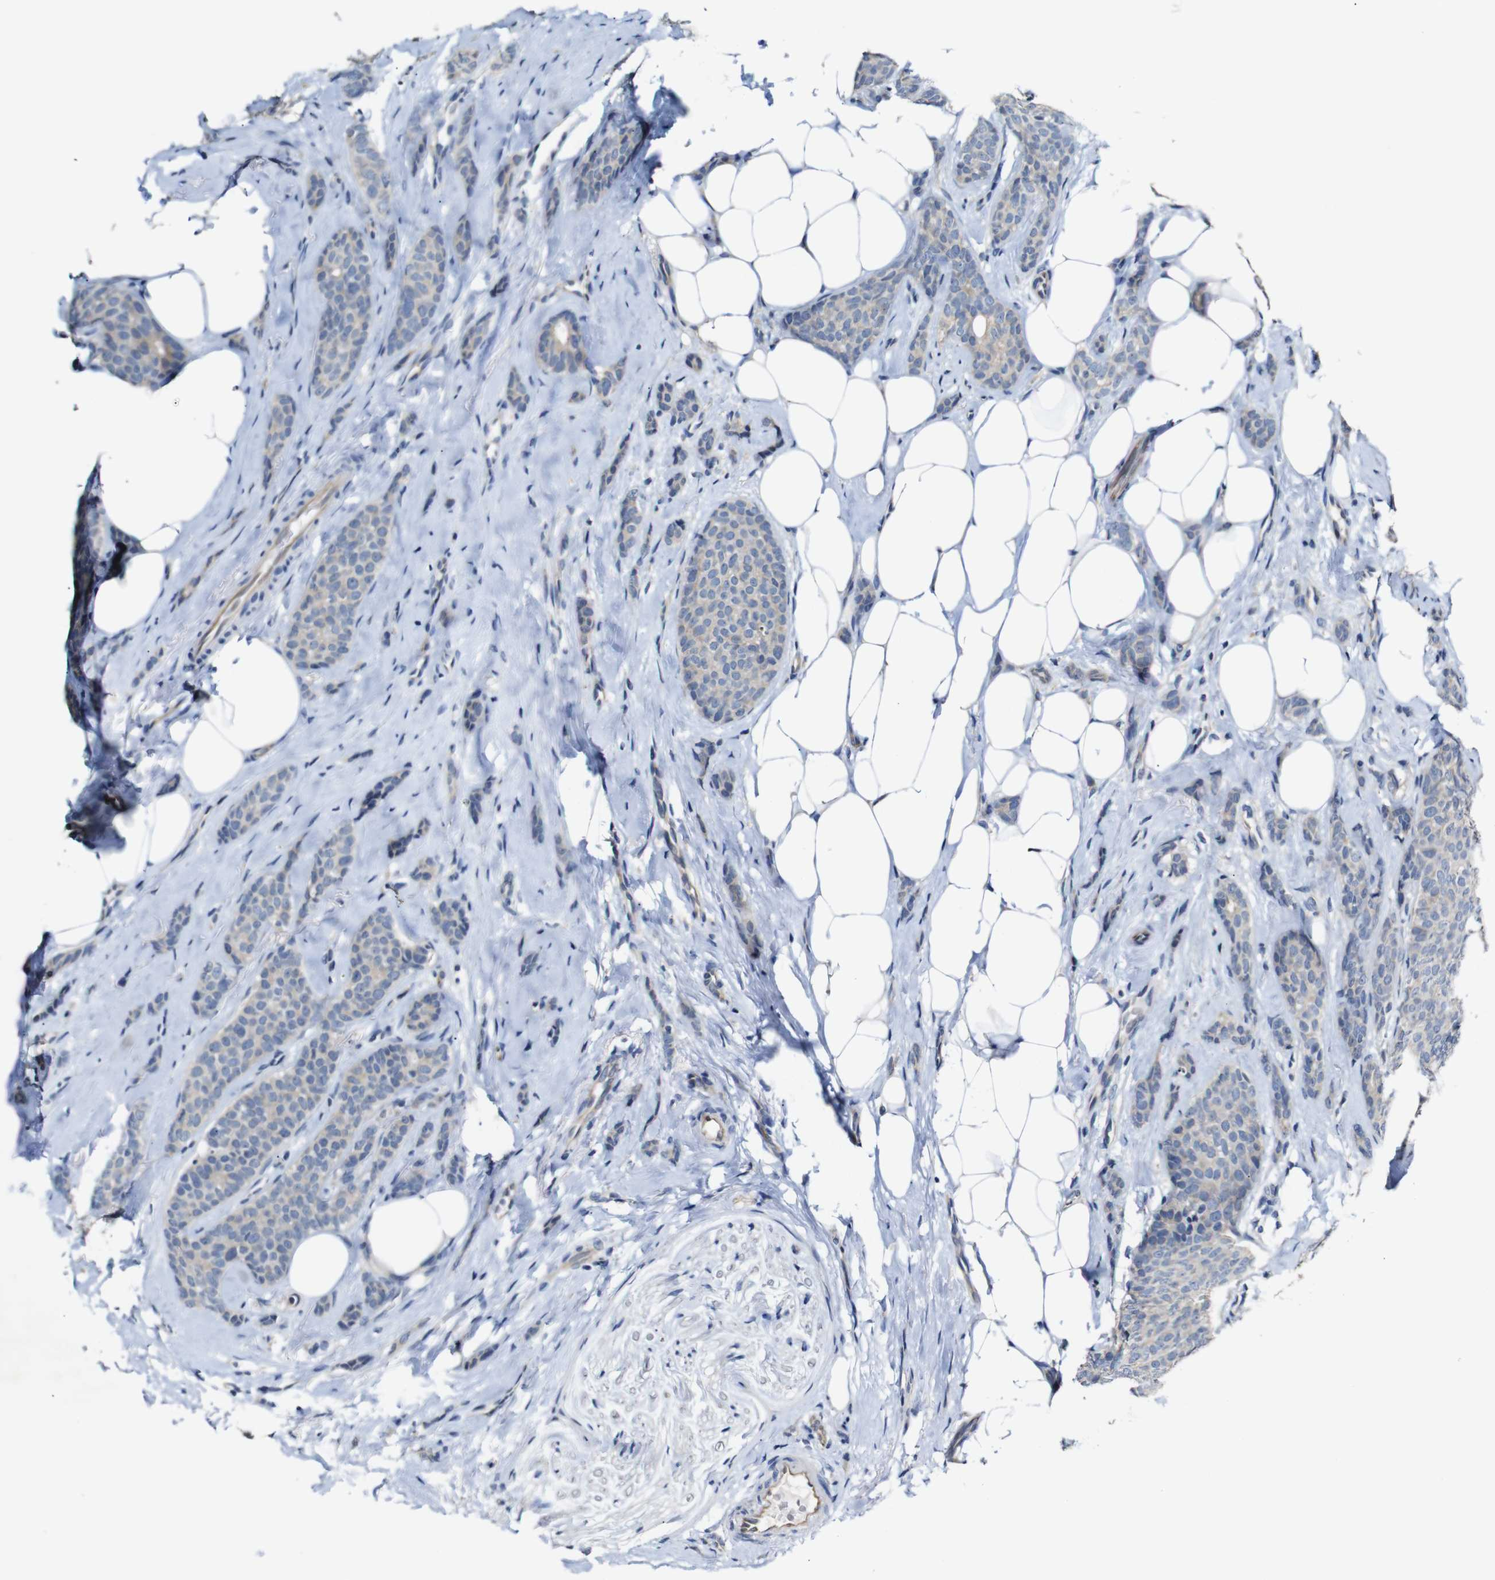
{"staining": {"intensity": "weak", "quantity": ">75%", "location": "cytoplasmic/membranous"}, "tissue": "breast cancer", "cell_type": "Tumor cells", "image_type": "cancer", "snomed": [{"axis": "morphology", "description": "Lobular carcinoma"}, {"axis": "topography", "description": "Skin"}, {"axis": "topography", "description": "Breast"}], "caption": "Human breast cancer (lobular carcinoma) stained with a protein marker exhibits weak staining in tumor cells.", "gene": "TBC1D32", "patient": {"sex": "female", "age": 46}}